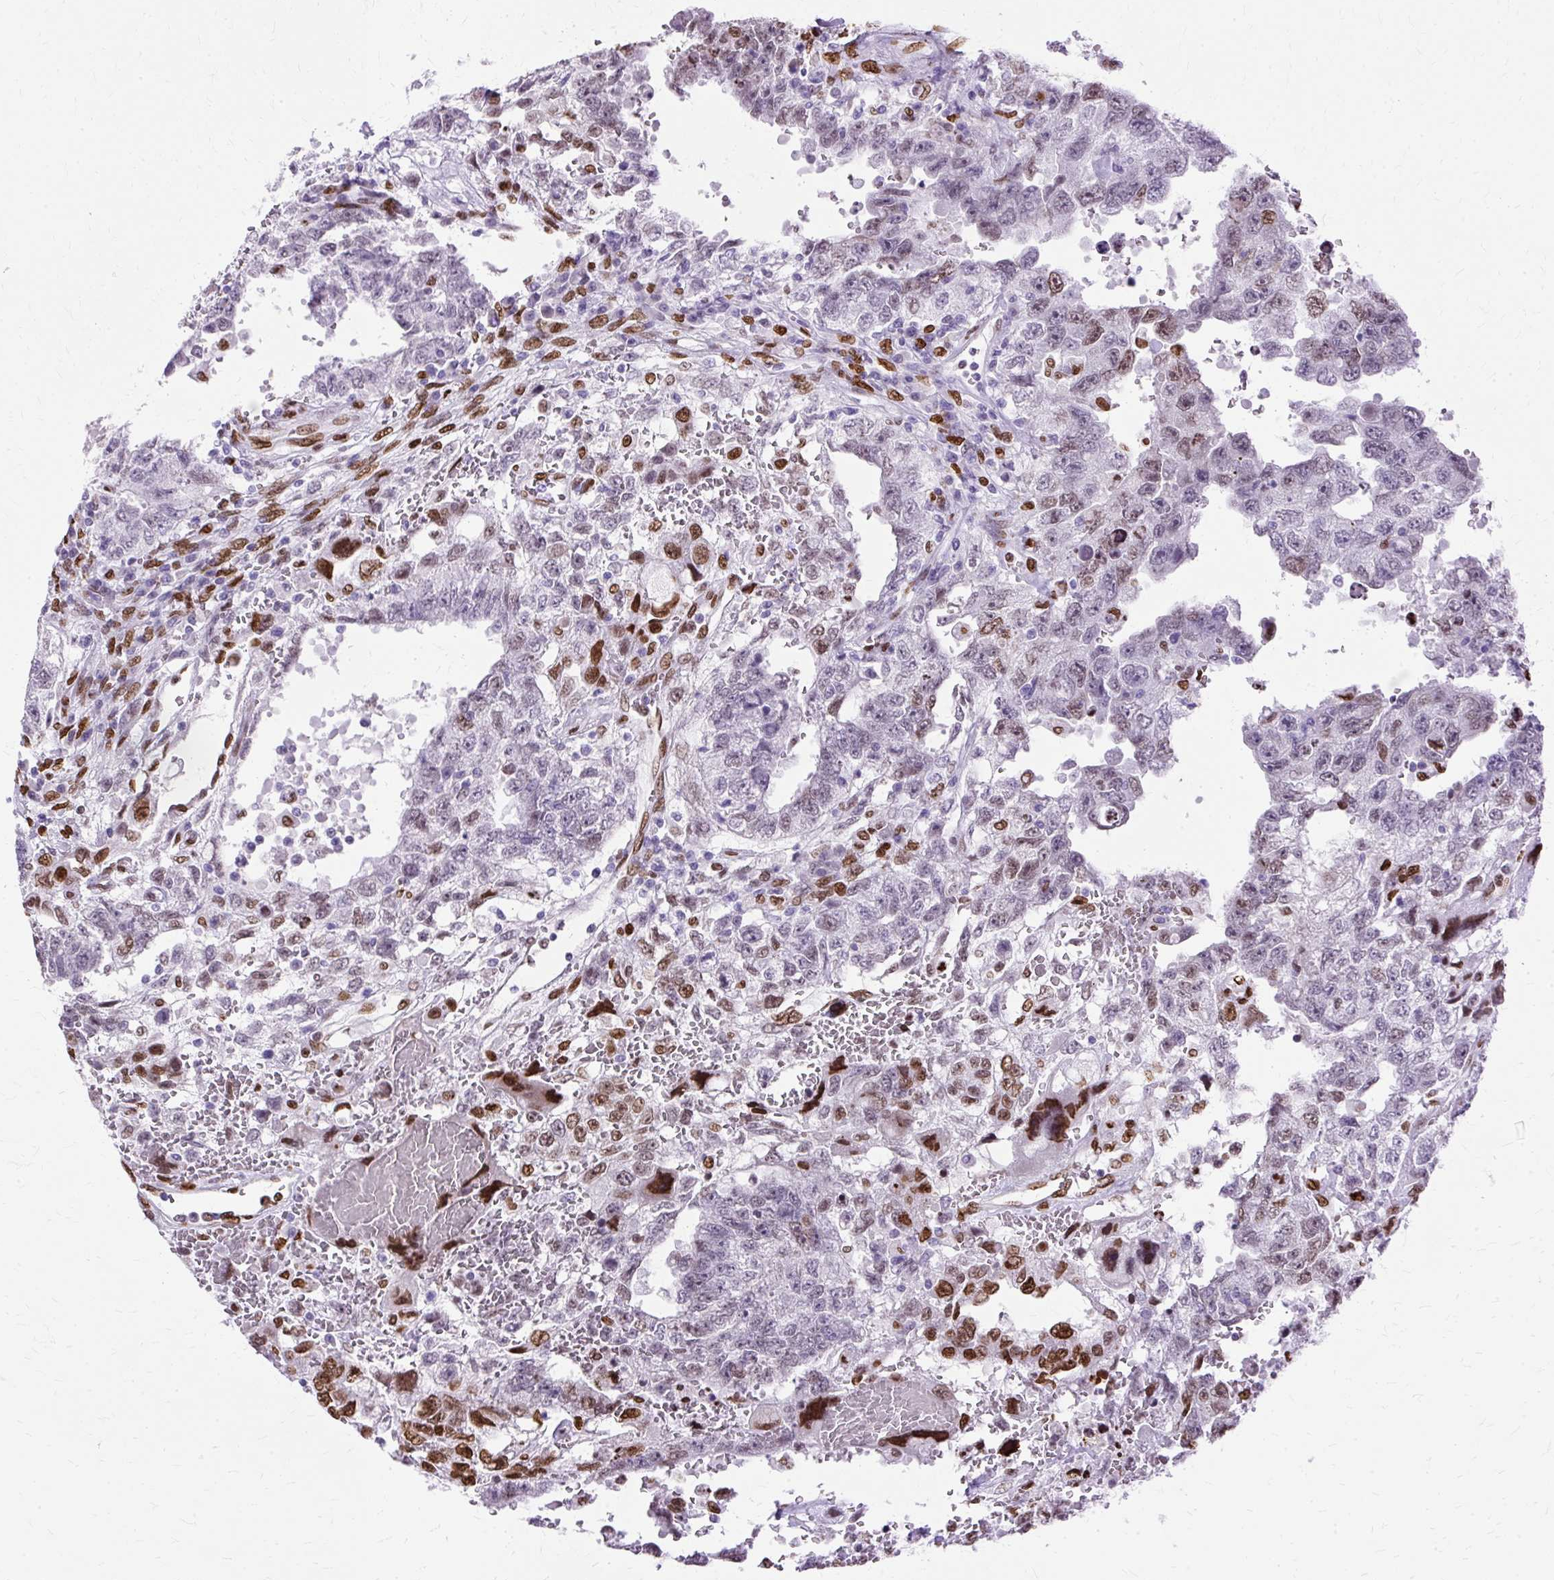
{"staining": {"intensity": "strong", "quantity": "<25%", "location": "nuclear"}, "tissue": "testis cancer", "cell_type": "Tumor cells", "image_type": "cancer", "snomed": [{"axis": "morphology", "description": "Carcinoma, Embryonal, NOS"}, {"axis": "topography", "description": "Testis"}], "caption": "This is an image of immunohistochemistry (IHC) staining of embryonal carcinoma (testis), which shows strong expression in the nuclear of tumor cells.", "gene": "TMEM184C", "patient": {"sex": "male", "age": 26}}